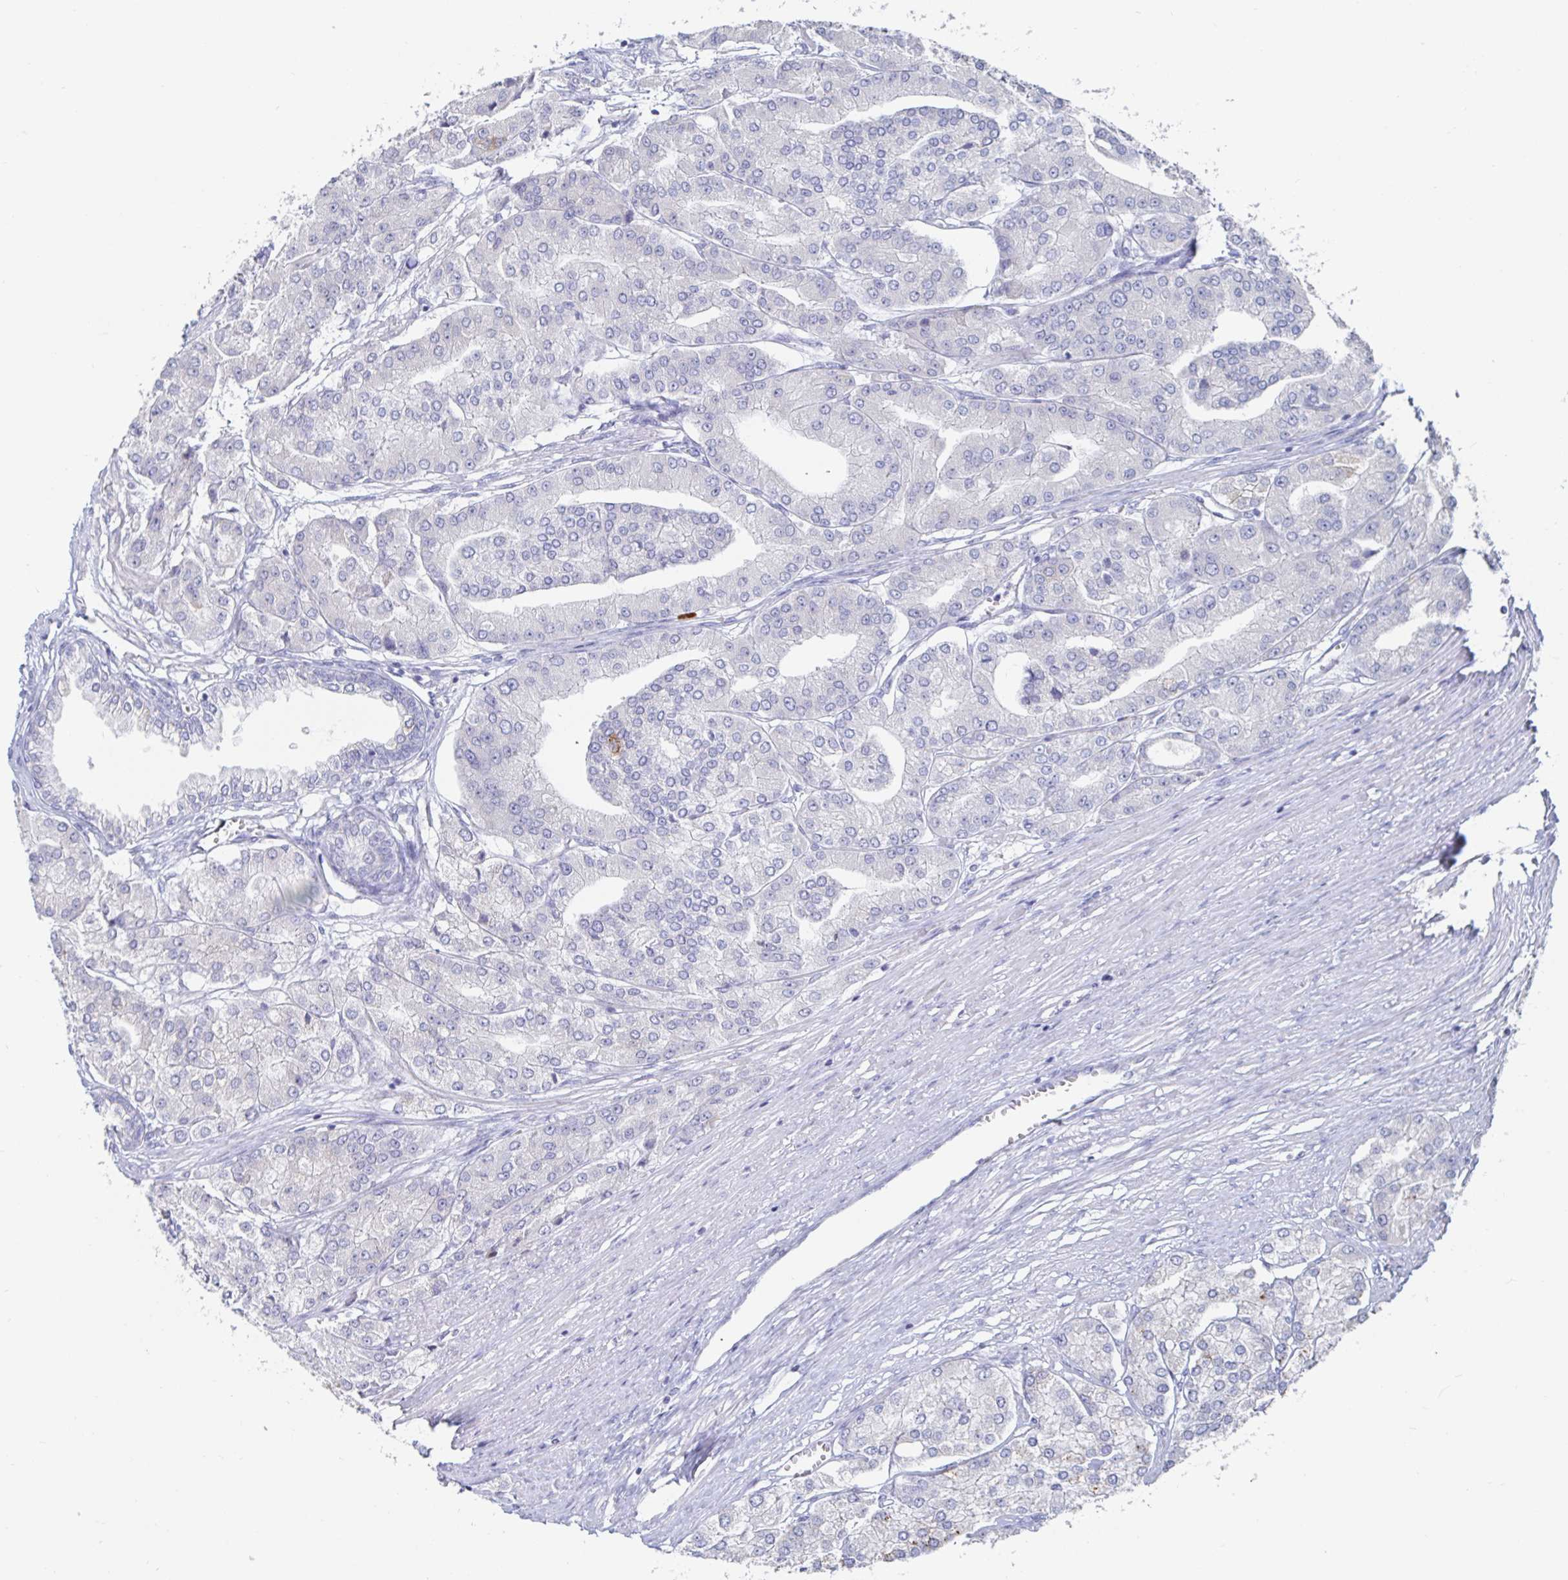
{"staining": {"intensity": "negative", "quantity": "none", "location": "none"}, "tissue": "prostate cancer", "cell_type": "Tumor cells", "image_type": "cancer", "snomed": [{"axis": "morphology", "description": "Adenocarcinoma, High grade"}, {"axis": "topography", "description": "Prostate"}], "caption": "Photomicrograph shows no protein expression in tumor cells of prostate cancer tissue. Nuclei are stained in blue.", "gene": "SPPL3", "patient": {"sex": "male", "age": 61}}